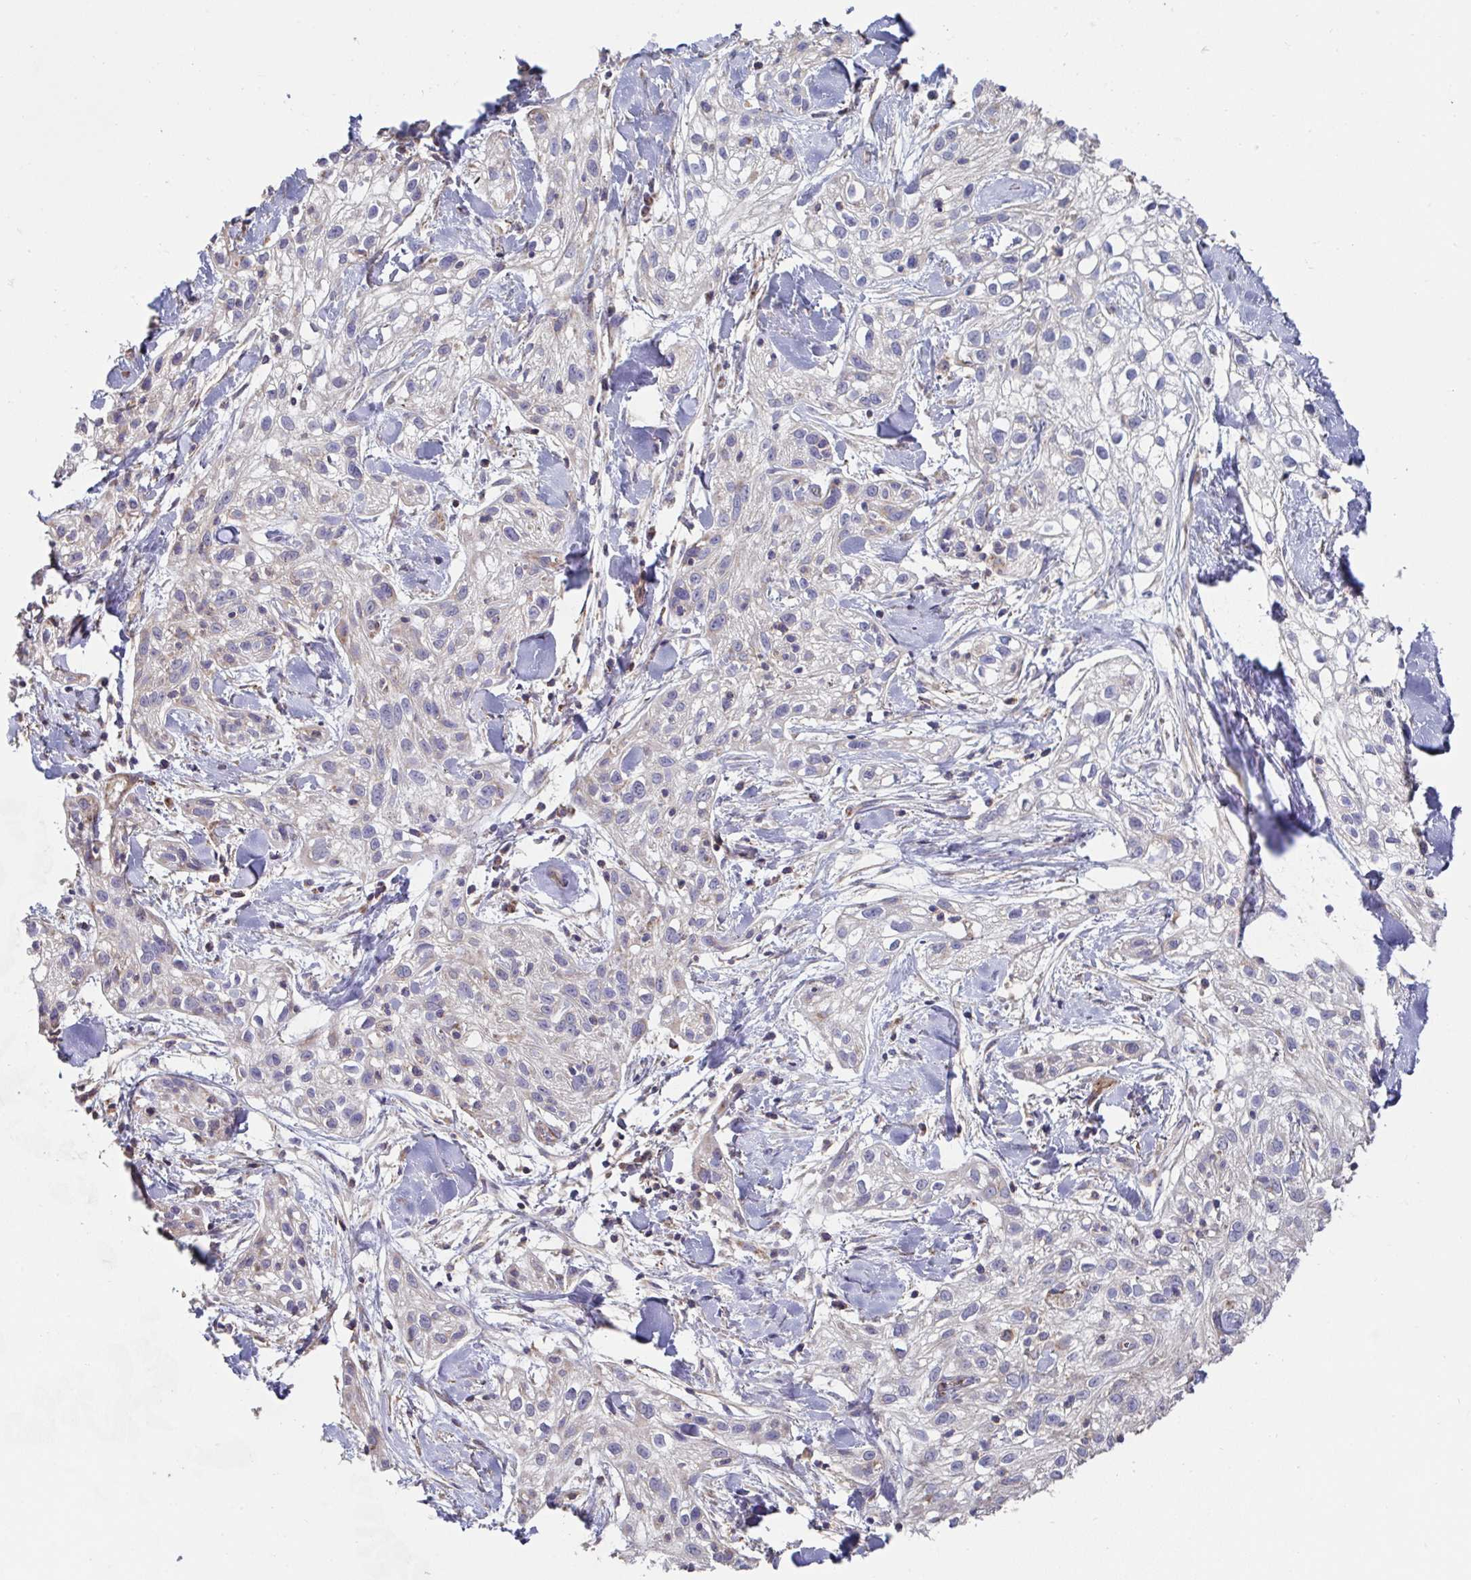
{"staining": {"intensity": "negative", "quantity": "none", "location": "none"}, "tissue": "skin cancer", "cell_type": "Tumor cells", "image_type": "cancer", "snomed": [{"axis": "morphology", "description": "Squamous cell carcinoma, NOS"}, {"axis": "topography", "description": "Skin"}], "caption": "An IHC micrograph of skin squamous cell carcinoma is shown. There is no staining in tumor cells of skin squamous cell carcinoma.", "gene": "DZANK1", "patient": {"sex": "male", "age": 82}}